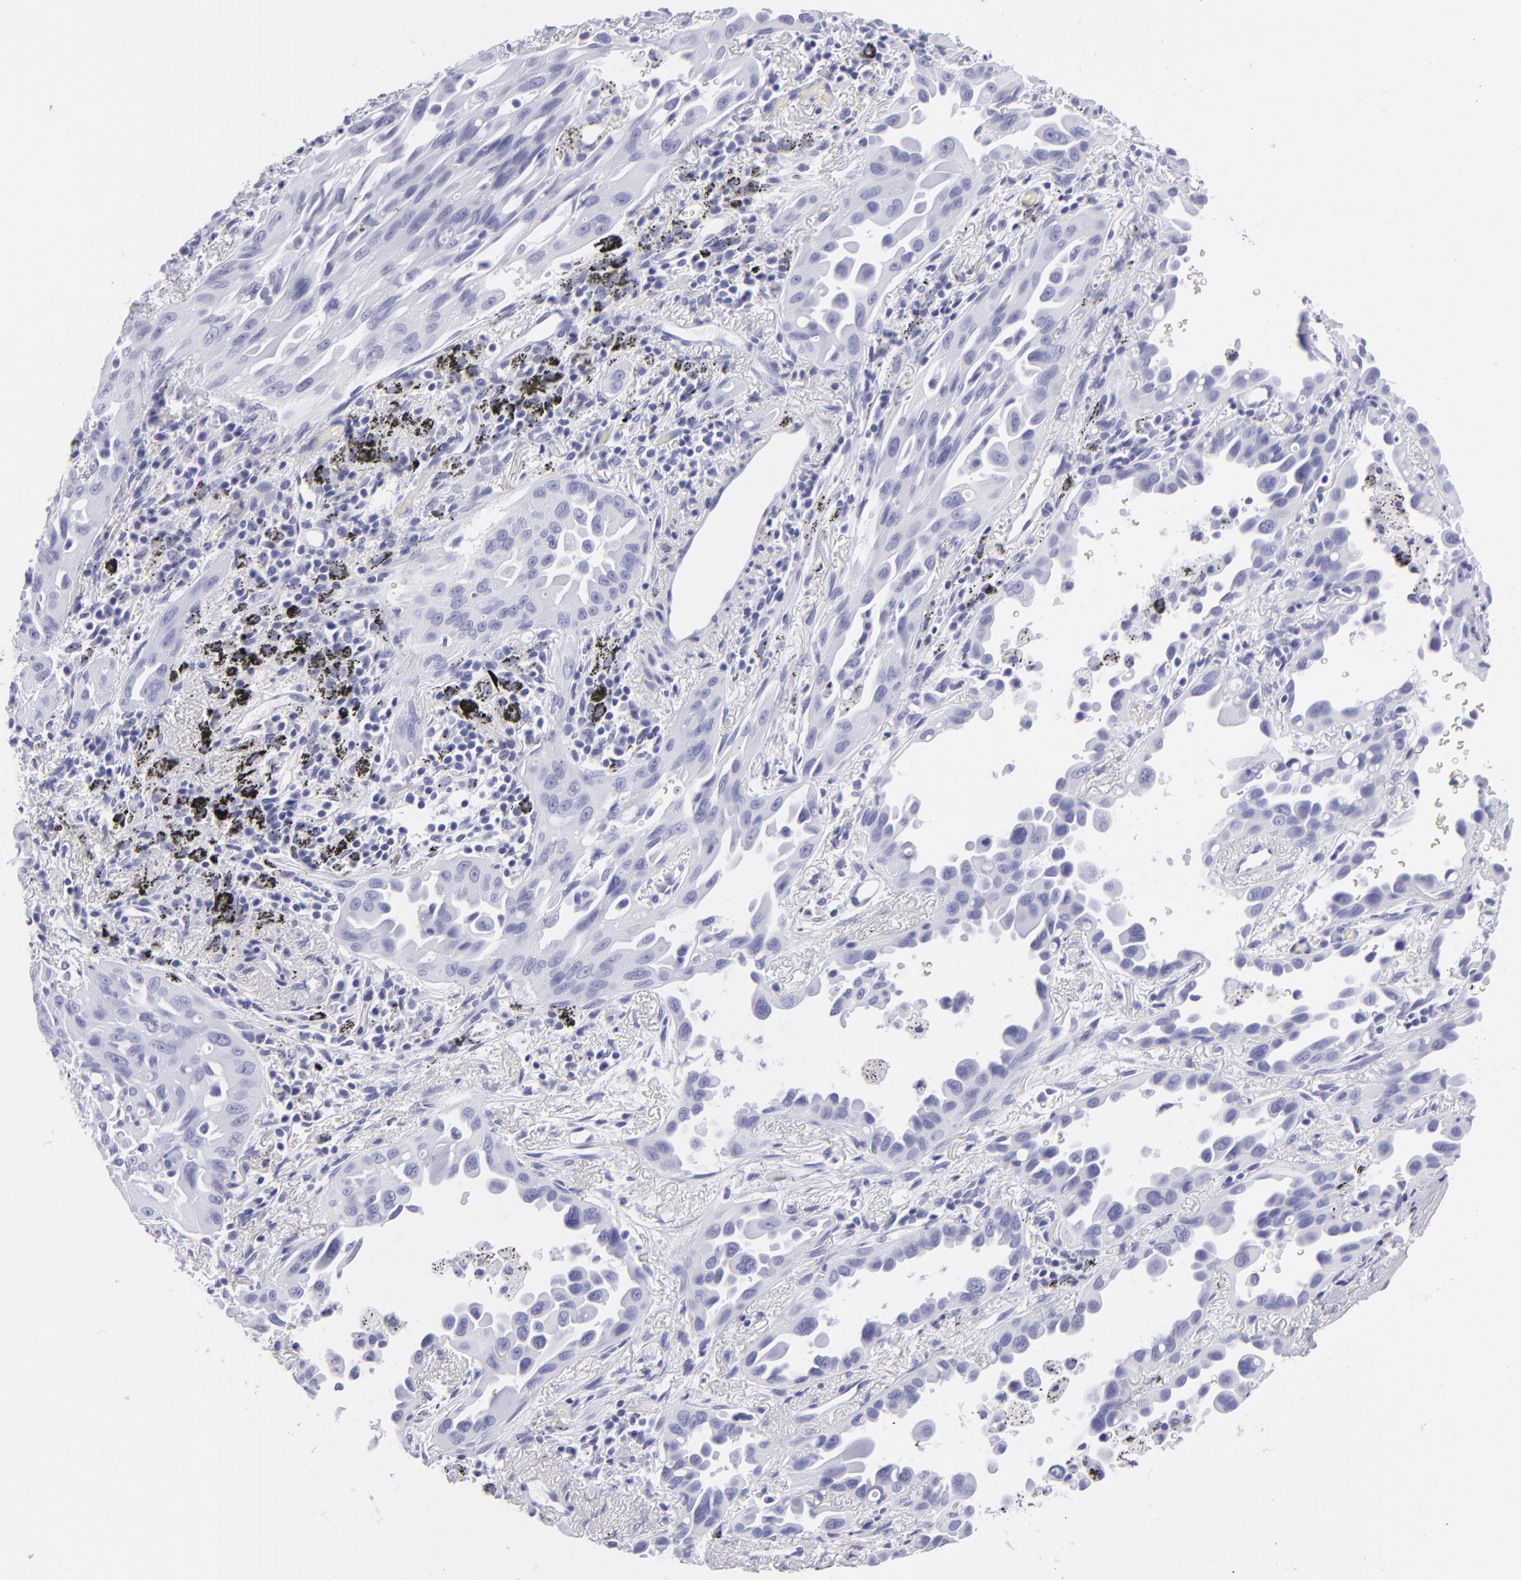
{"staining": {"intensity": "negative", "quantity": "none", "location": "none"}, "tissue": "lung cancer", "cell_type": "Tumor cells", "image_type": "cancer", "snomed": [{"axis": "morphology", "description": "Adenocarcinoma, NOS"}, {"axis": "topography", "description": "Lung"}], "caption": "IHC image of neoplastic tissue: human lung cancer (adenocarcinoma) stained with DAB (3,3'-diaminobenzidine) displays no significant protein expression in tumor cells.", "gene": "PVALB", "patient": {"sex": "male", "age": 68}}